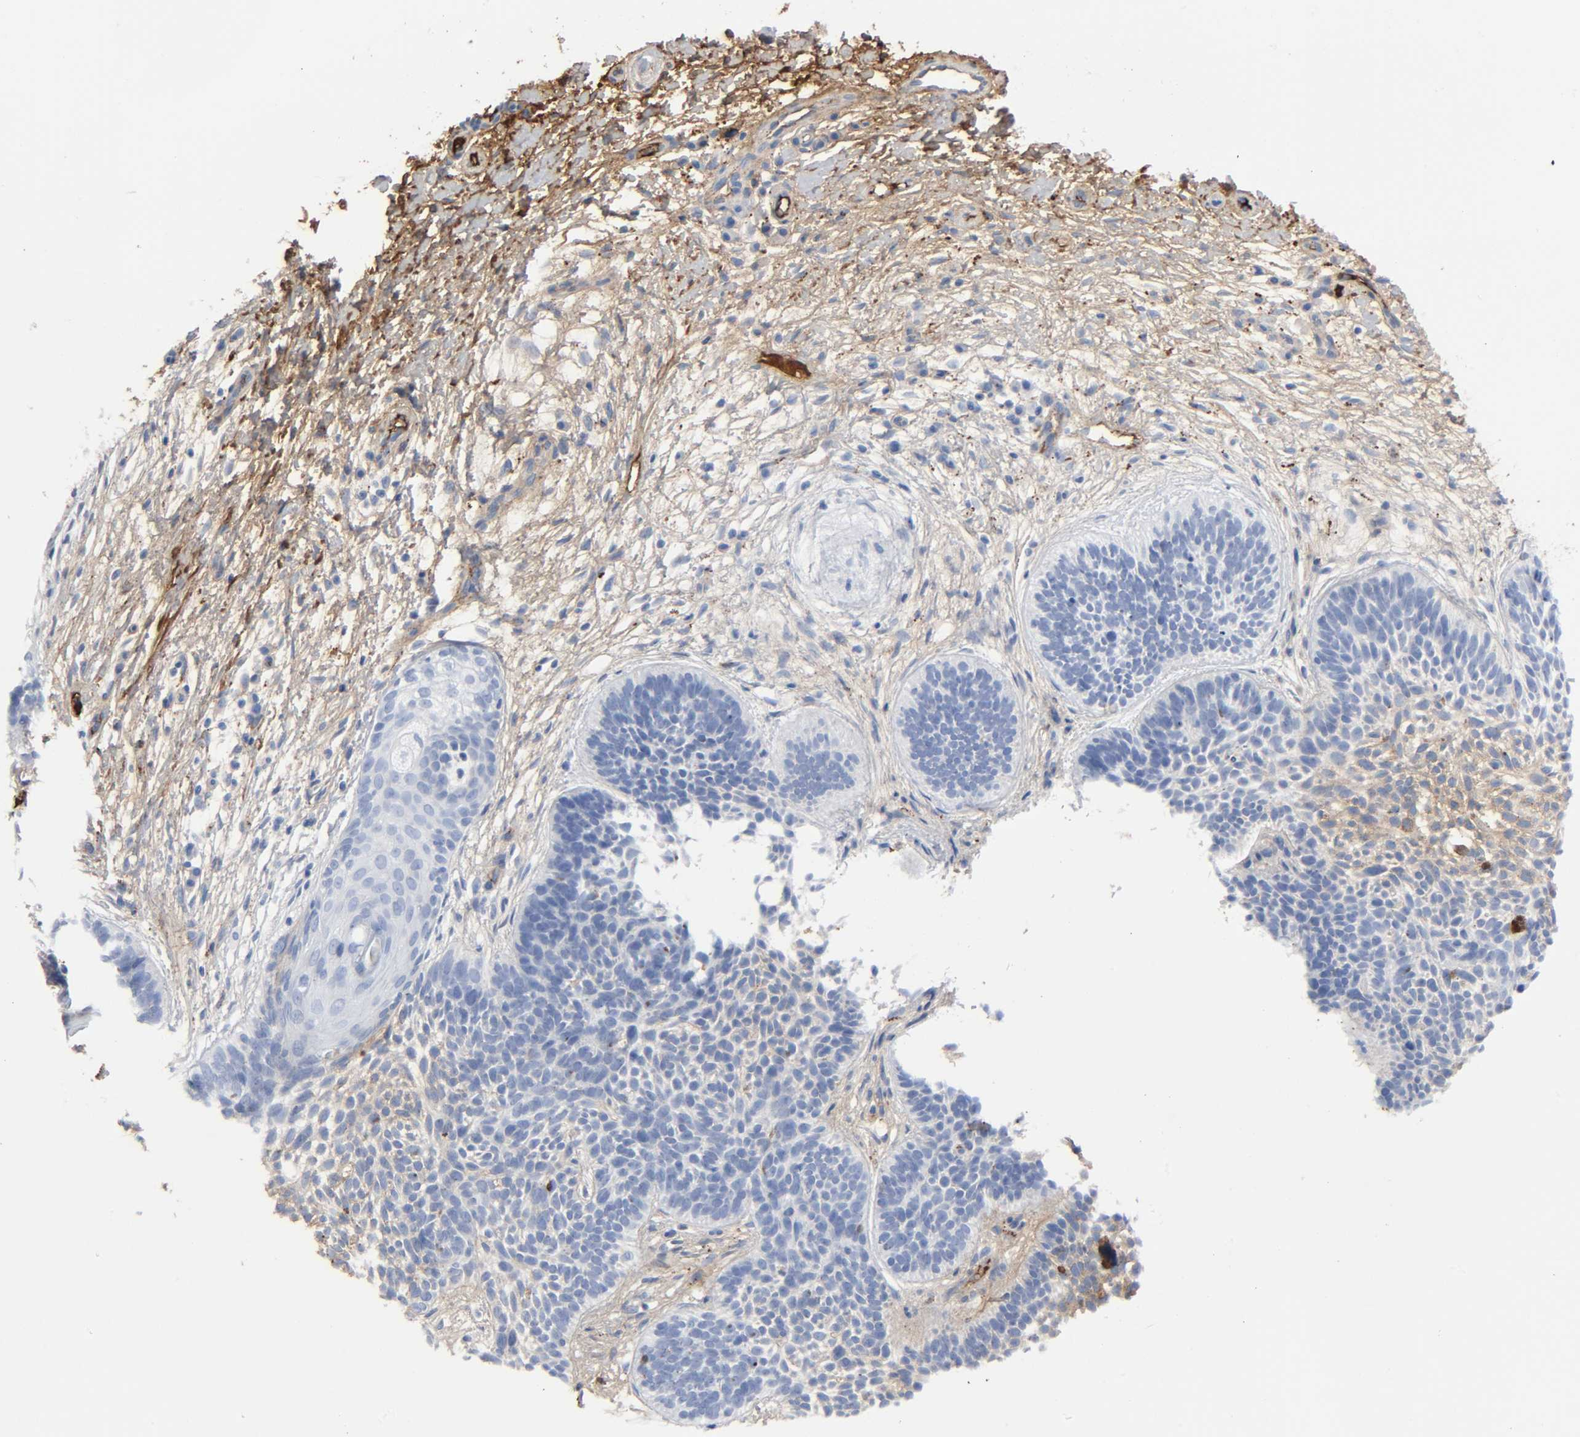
{"staining": {"intensity": "negative", "quantity": "none", "location": "none"}, "tissue": "skin cancer", "cell_type": "Tumor cells", "image_type": "cancer", "snomed": [{"axis": "morphology", "description": "Basal cell carcinoma"}, {"axis": "topography", "description": "Skin"}], "caption": "DAB immunohistochemical staining of skin basal cell carcinoma shows no significant expression in tumor cells.", "gene": "C3", "patient": {"sex": "female", "age": 79}}